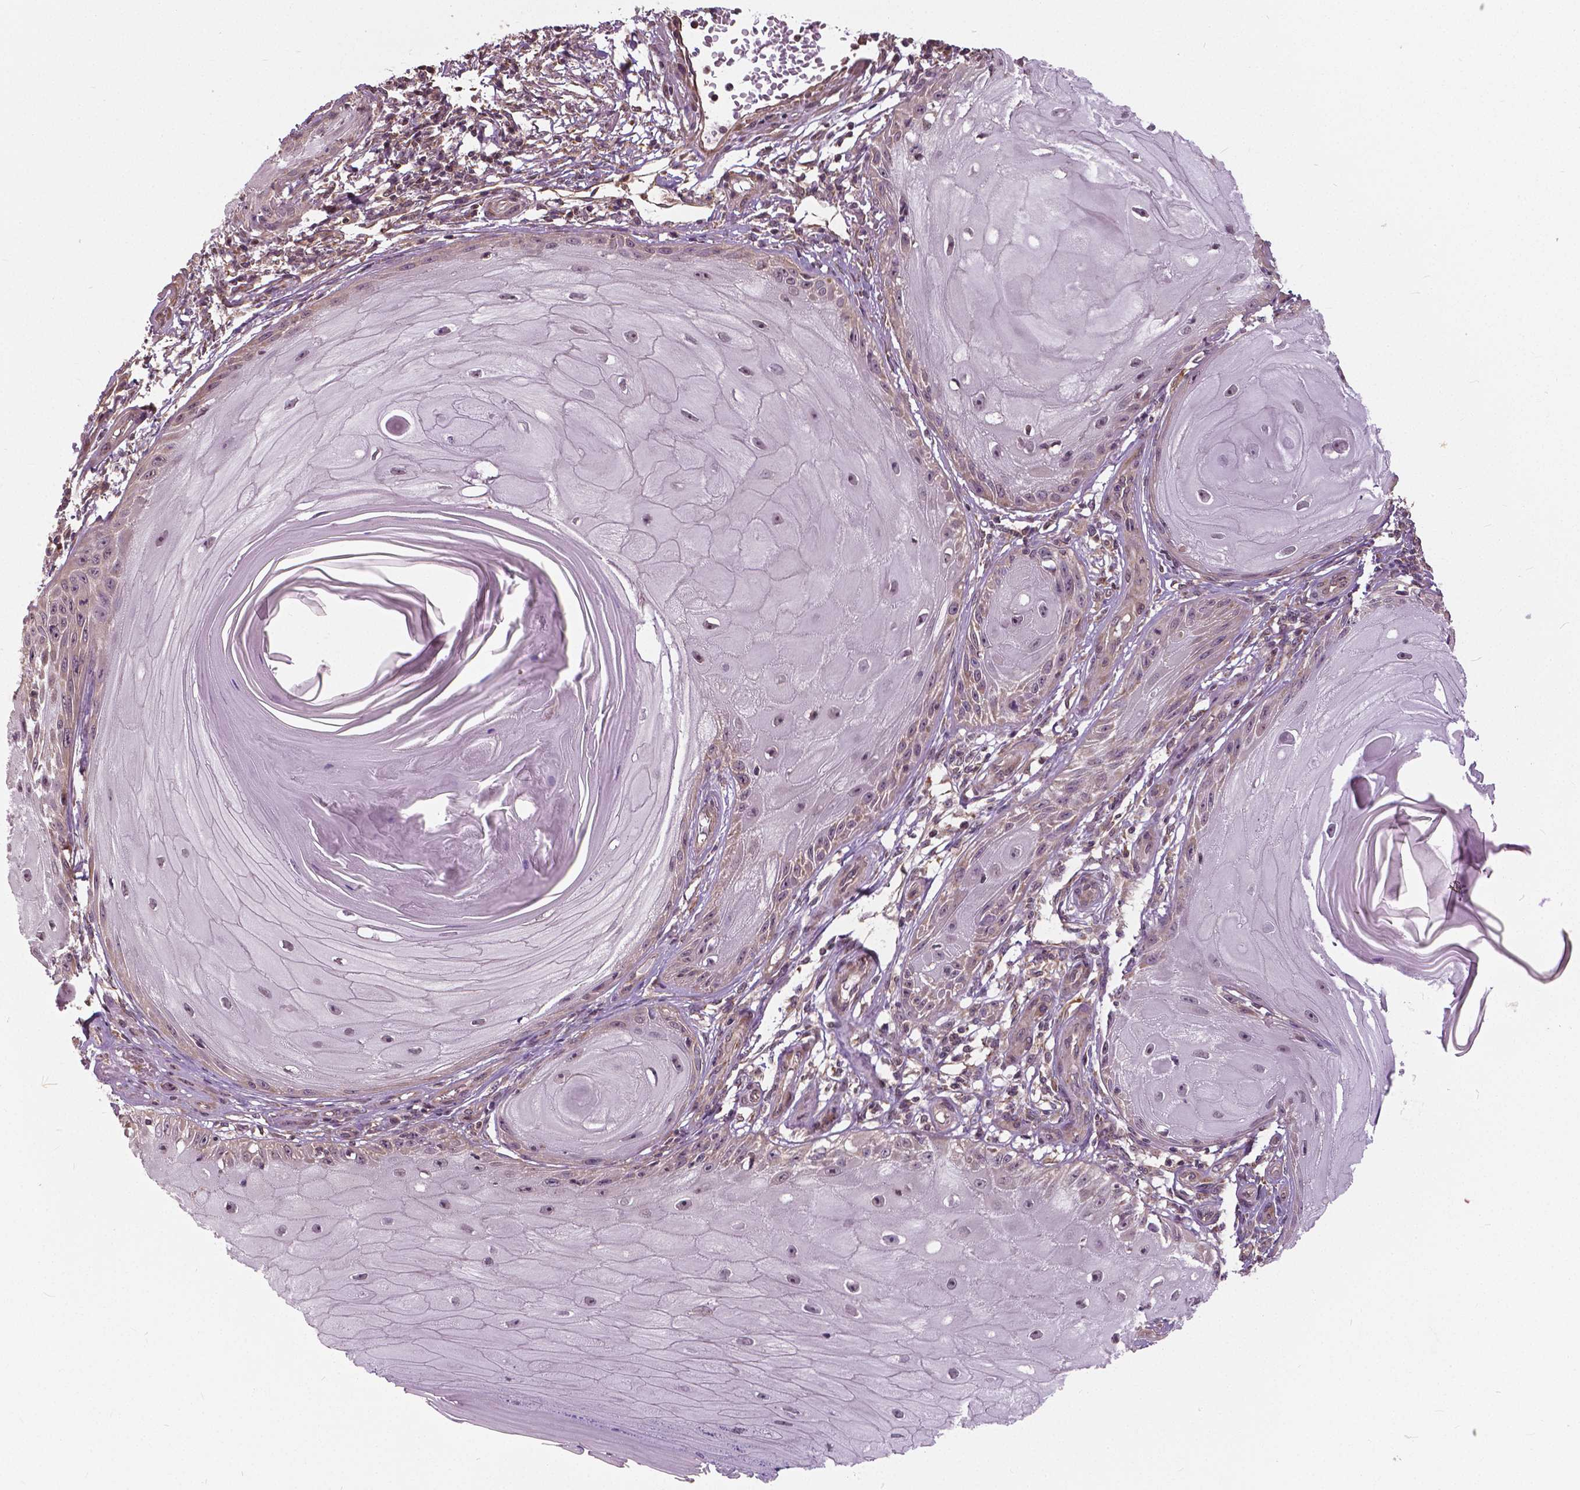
{"staining": {"intensity": "negative", "quantity": "none", "location": "none"}, "tissue": "skin cancer", "cell_type": "Tumor cells", "image_type": "cancer", "snomed": [{"axis": "morphology", "description": "Squamous cell carcinoma, NOS"}, {"axis": "topography", "description": "Skin"}], "caption": "Immunohistochemistry (IHC) of skin cancer (squamous cell carcinoma) demonstrates no staining in tumor cells.", "gene": "ANXA13", "patient": {"sex": "female", "age": 77}}